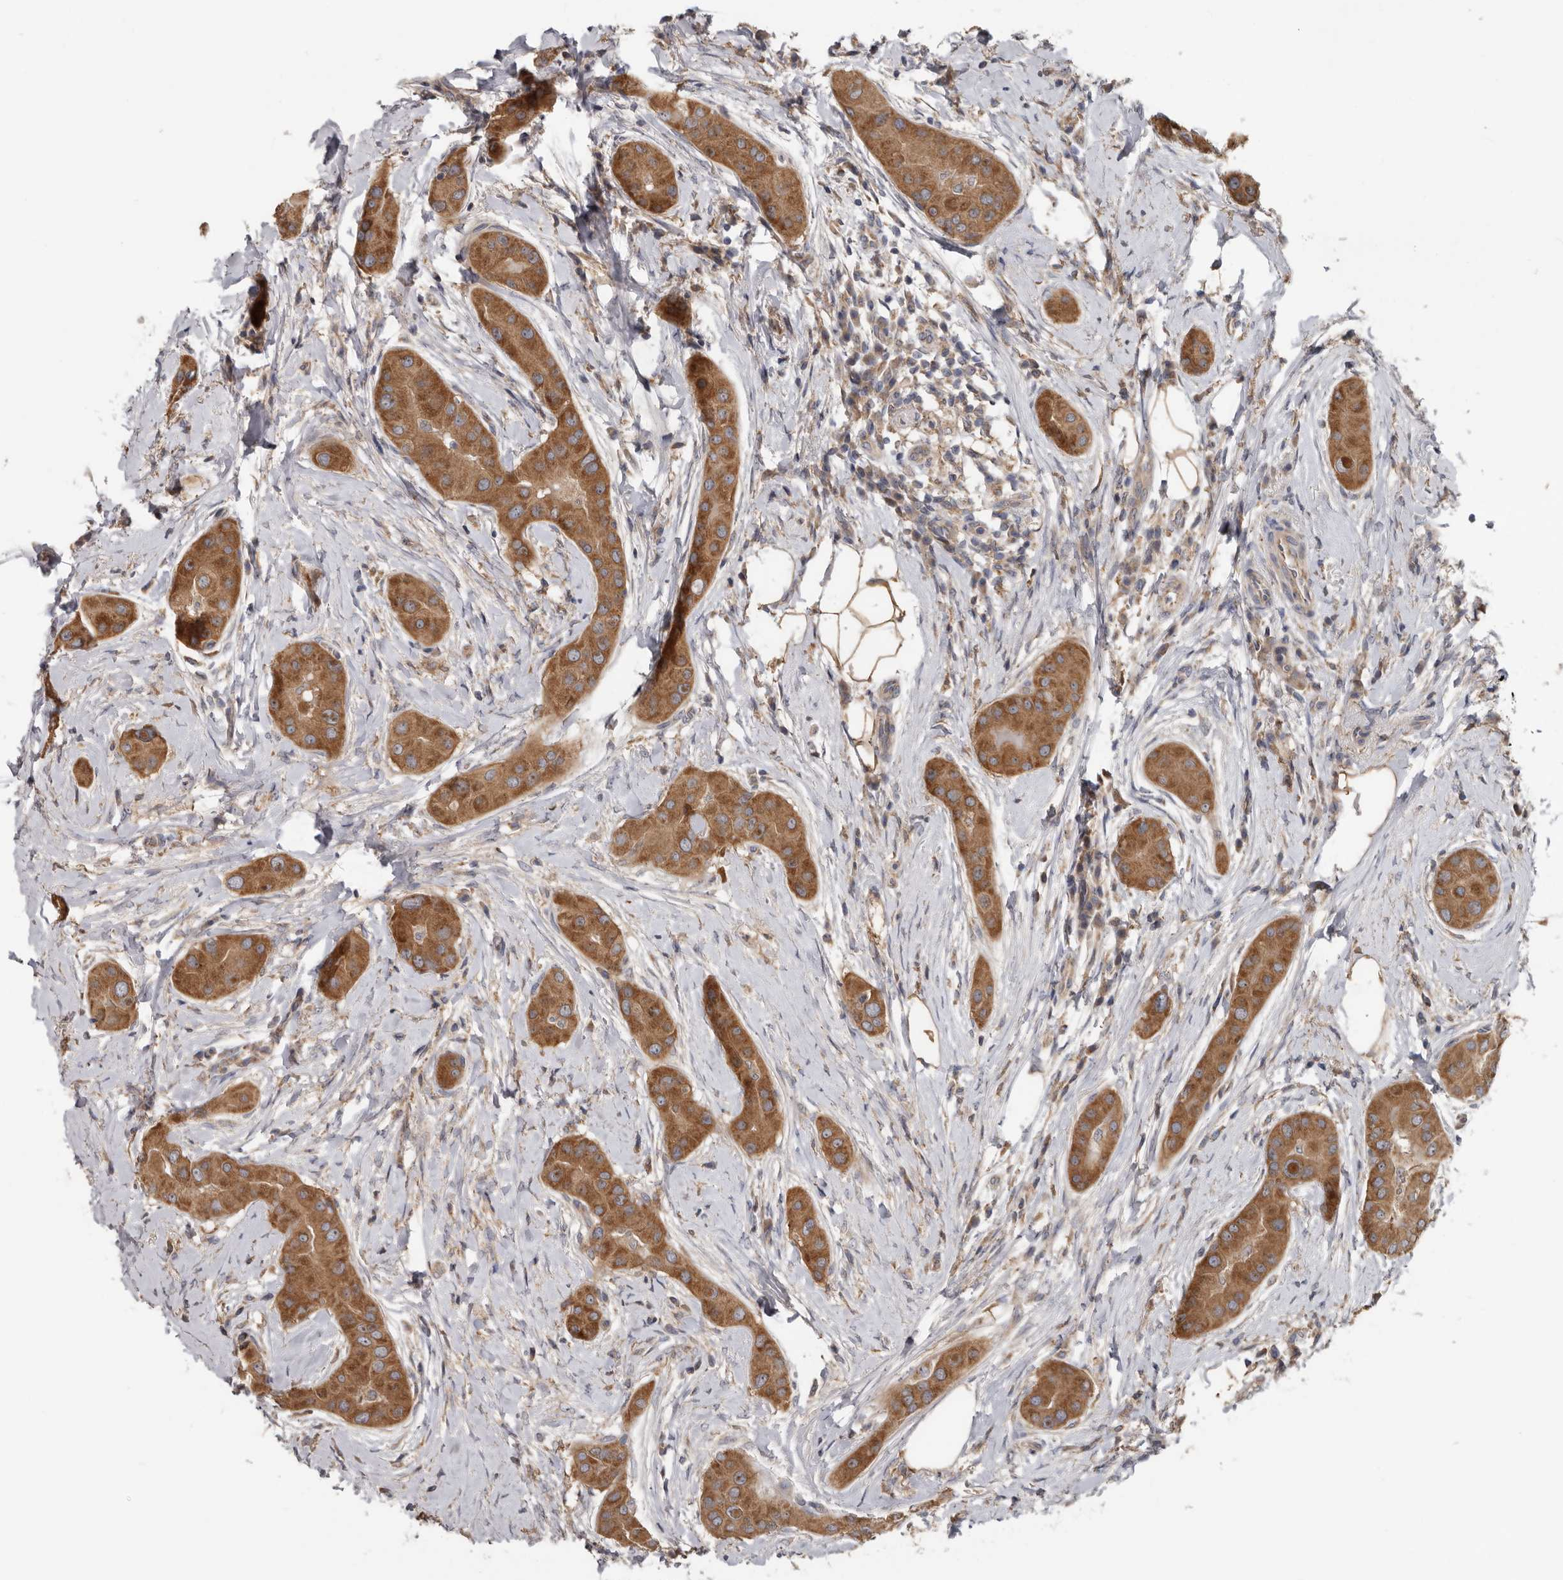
{"staining": {"intensity": "moderate", "quantity": ">75%", "location": "cytoplasmic/membranous"}, "tissue": "thyroid cancer", "cell_type": "Tumor cells", "image_type": "cancer", "snomed": [{"axis": "morphology", "description": "Papillary adenocarcinoma, NOS"}, {"axis": "topography", "description": "Thyroid gland"}], "caption": "This is a photomicrograph of IHC staining of thyroid cancer (papillary adenocarcinoma), which shows moderate expression in the cytoplasmic/membranous of tumor cells.", "gene": "HINT3", "patient": {"sex": "male", "age": 33}}